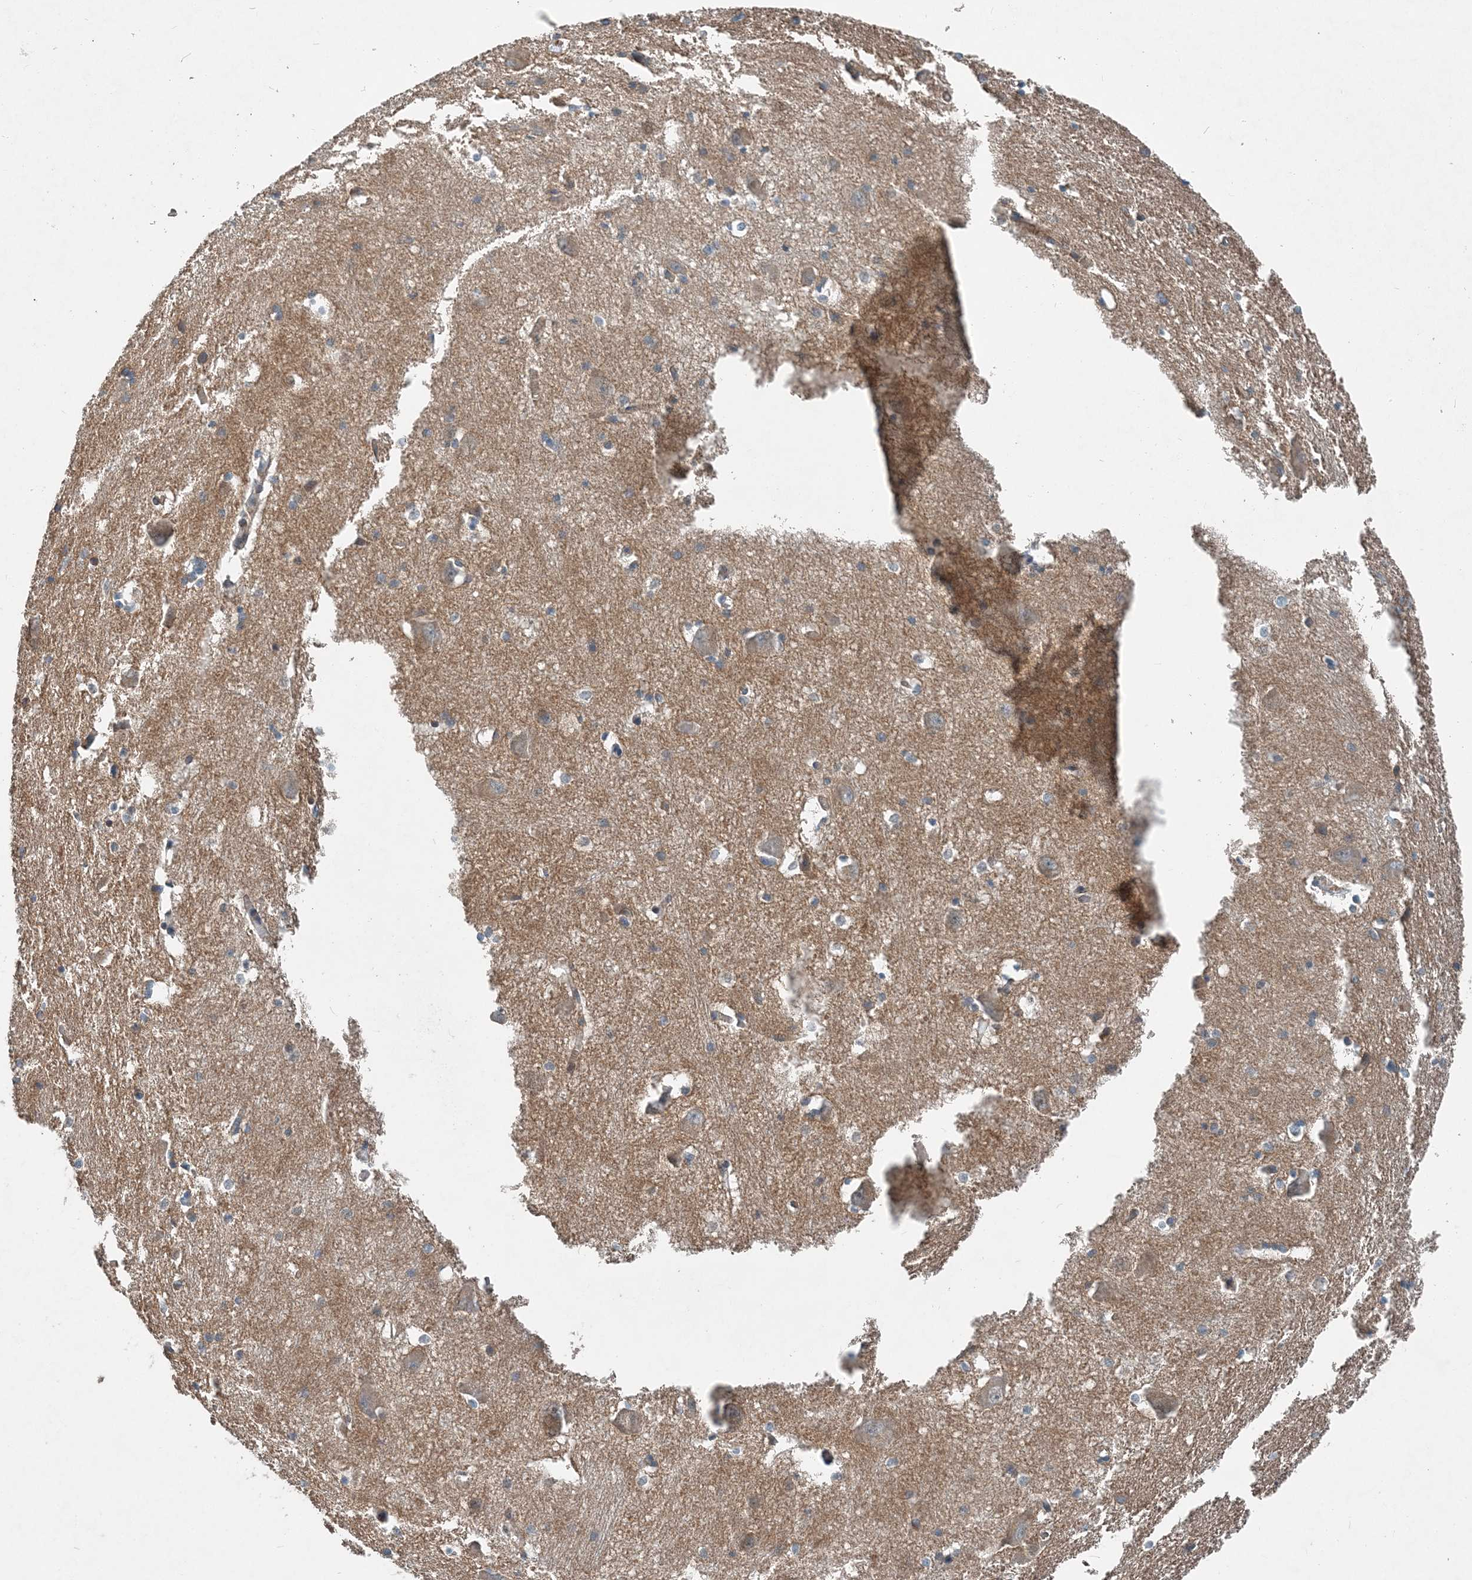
{"staining": {"intensity": "weak", "quantity": "25%-75%", "location": "cytoplasmic/membranous"}, "tissue": "caudate", "cell_type": "Glial cells", "image_type": "normal", "snomed": [{"axis": "morphology", "description": "Normal tissue, NOS"}, {"axis": "topography", "description": "Lateral ventricle wall"}], "caption": "Normal caudate shows weak cytoplasmic/membranous staining in about 25%-75% of glial cells.", "gene": "SMPD3", "patient": {"sex": "male", "age": 37}}